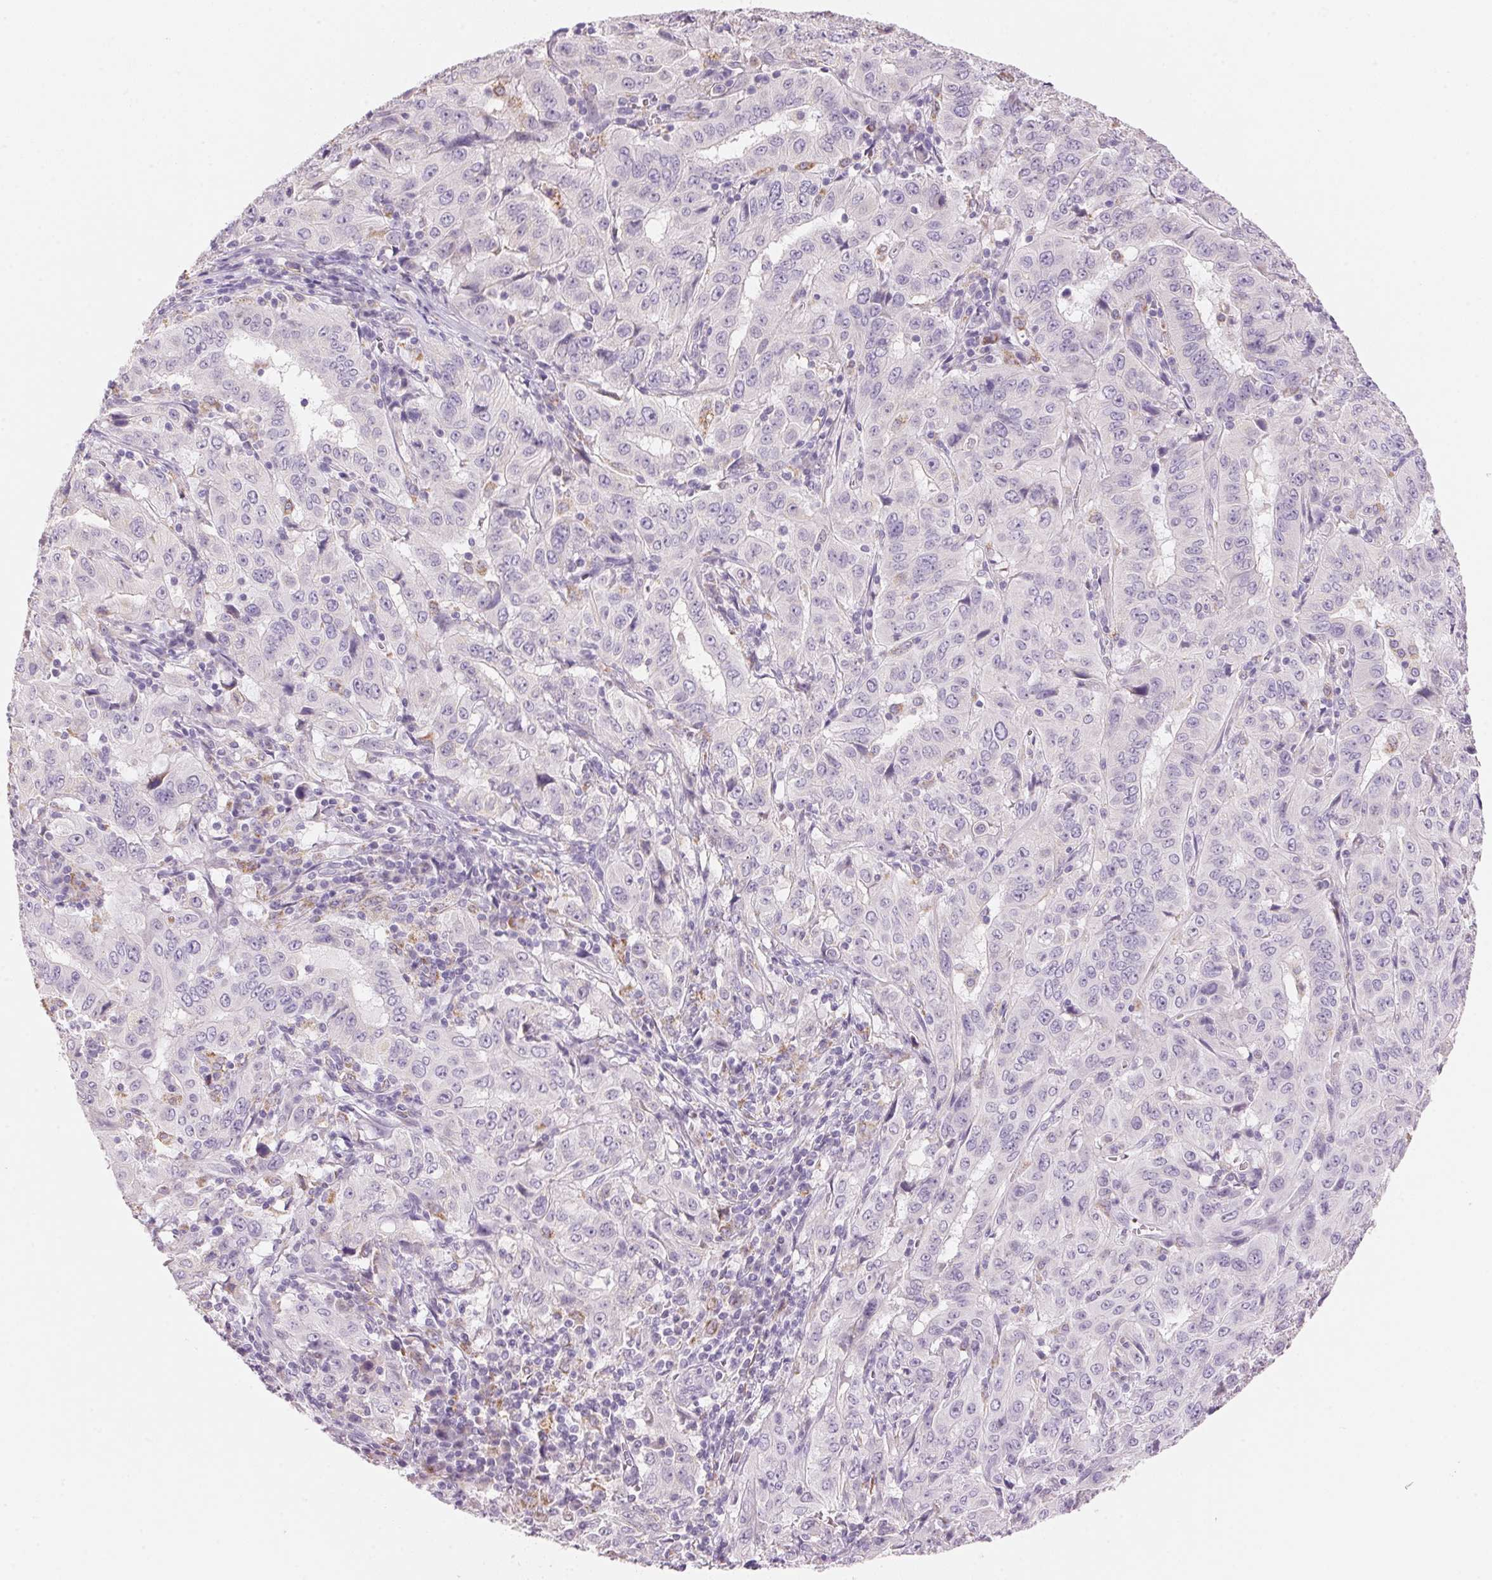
{"staining": {"intensity": "negative", "quantity": "none", "location": "none"}, "tissue": "pancreatic cancer", "cell_type": "Tumor cells", "image_type": "cancer", "snomed": [{"axis": "morphology", "description": "Adenocarcinoma, NOS"}, {"axis": "topography", "description": "Pancreas"}], "caption": "Micrograph shows no protein staining in tumor cells of adenocarcinoma (pancreatic) tissue. The staining is performed using DAB brown chromogen with nuclei counter-stained in using hematoxylin.", "gene": "CYP11B1", "patient": {"sex": "male", "age": 63}}